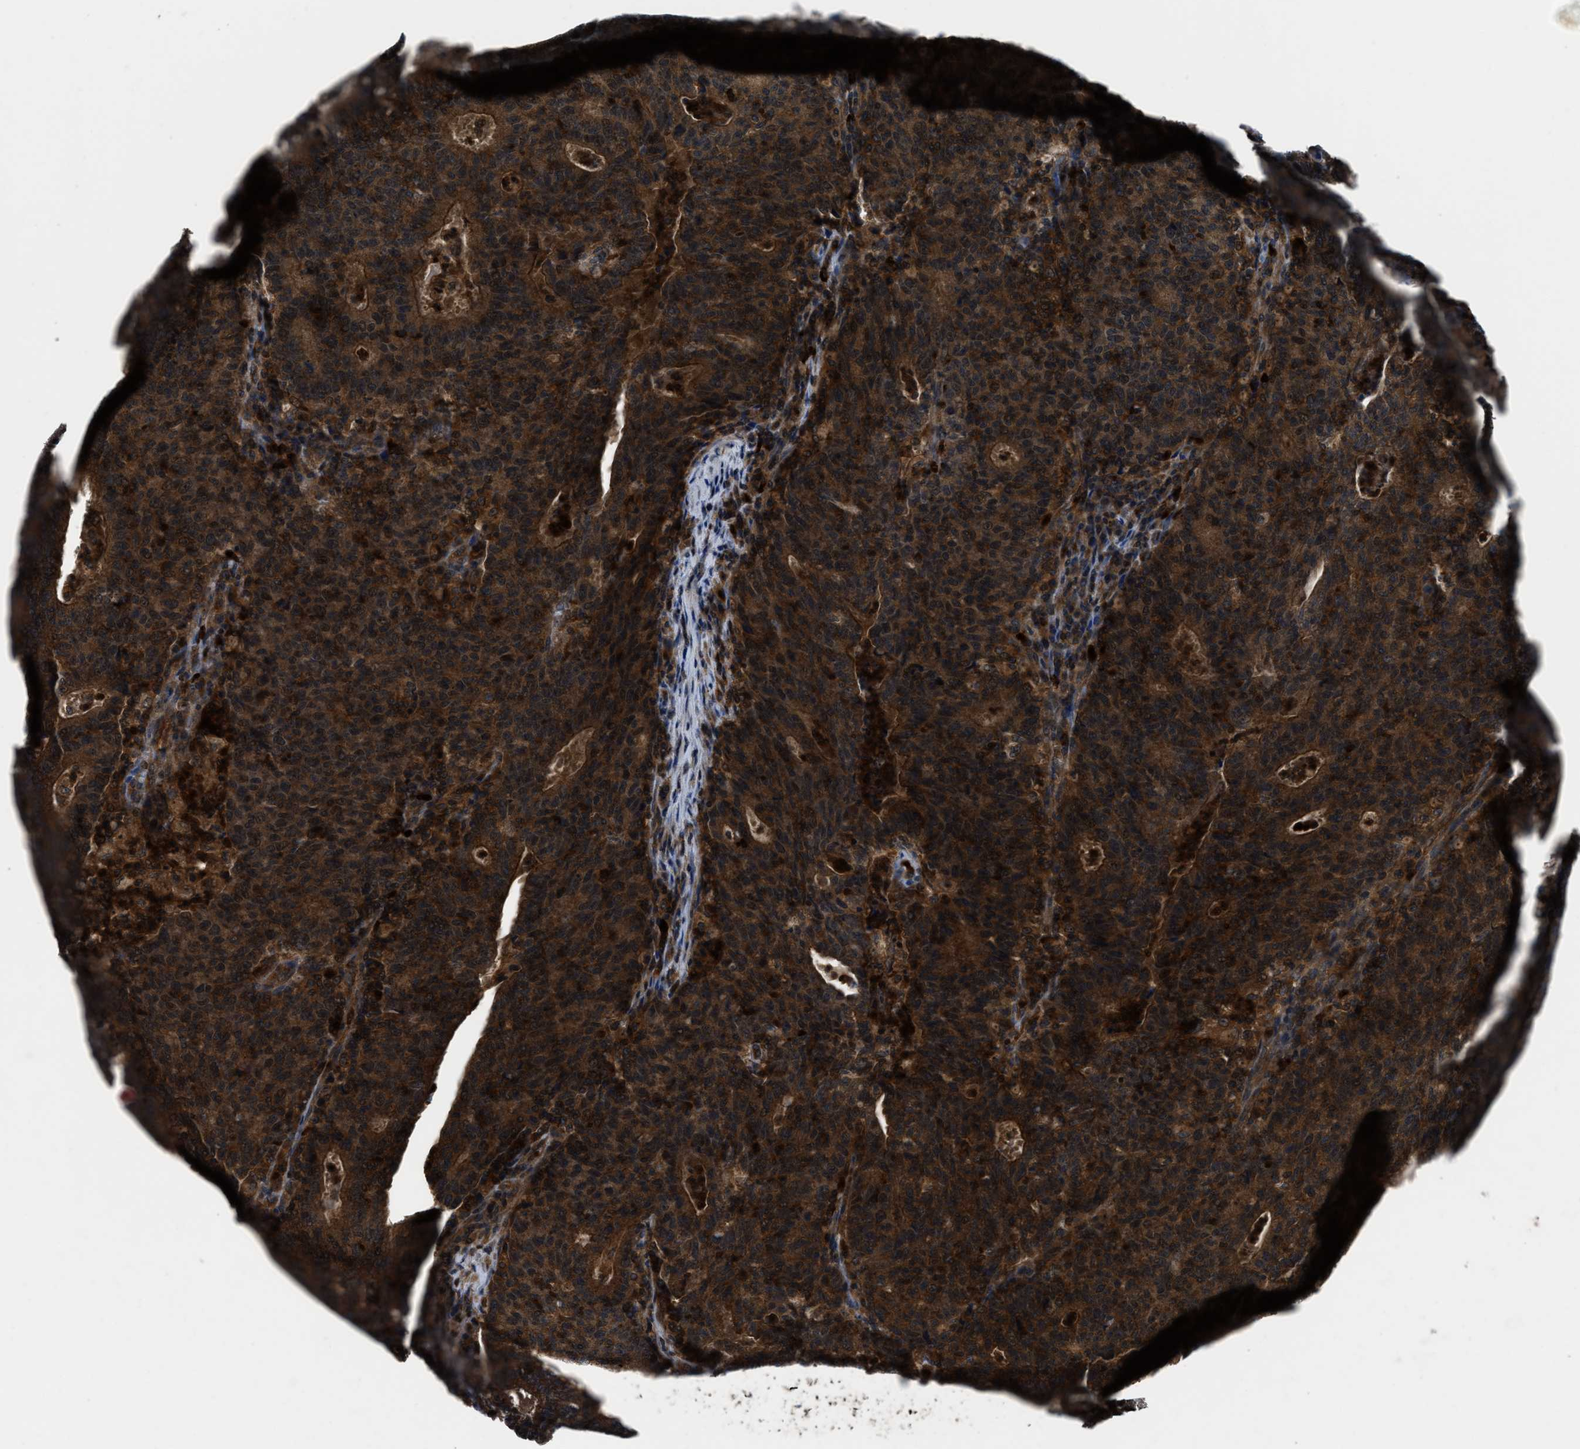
{"staining": {"intensity": "strong", "quantity": ">75%", "location": "cytoplasmic/membranous"}, "tissue": "colorectal cancer", "cell_type": "Tumor cells", "image_type": "cancer", "snomed": [{"axis": "morphology", "description": "Adenocarcinoma, NOS"}, {"axis": "topography", "description": "Colon"}], "caption": "Tumor cells reveal high levels of strong cytoplasmic/membranous expression in about >75% of cells in colorectal adenocarcinoma. The staining is performed using DAB brown chromogen to label protein expression. The nuclei are counter-stained blue using hematoxylin.", "gene": "USP25", "patient": {"sex": "female", "age": 75}}